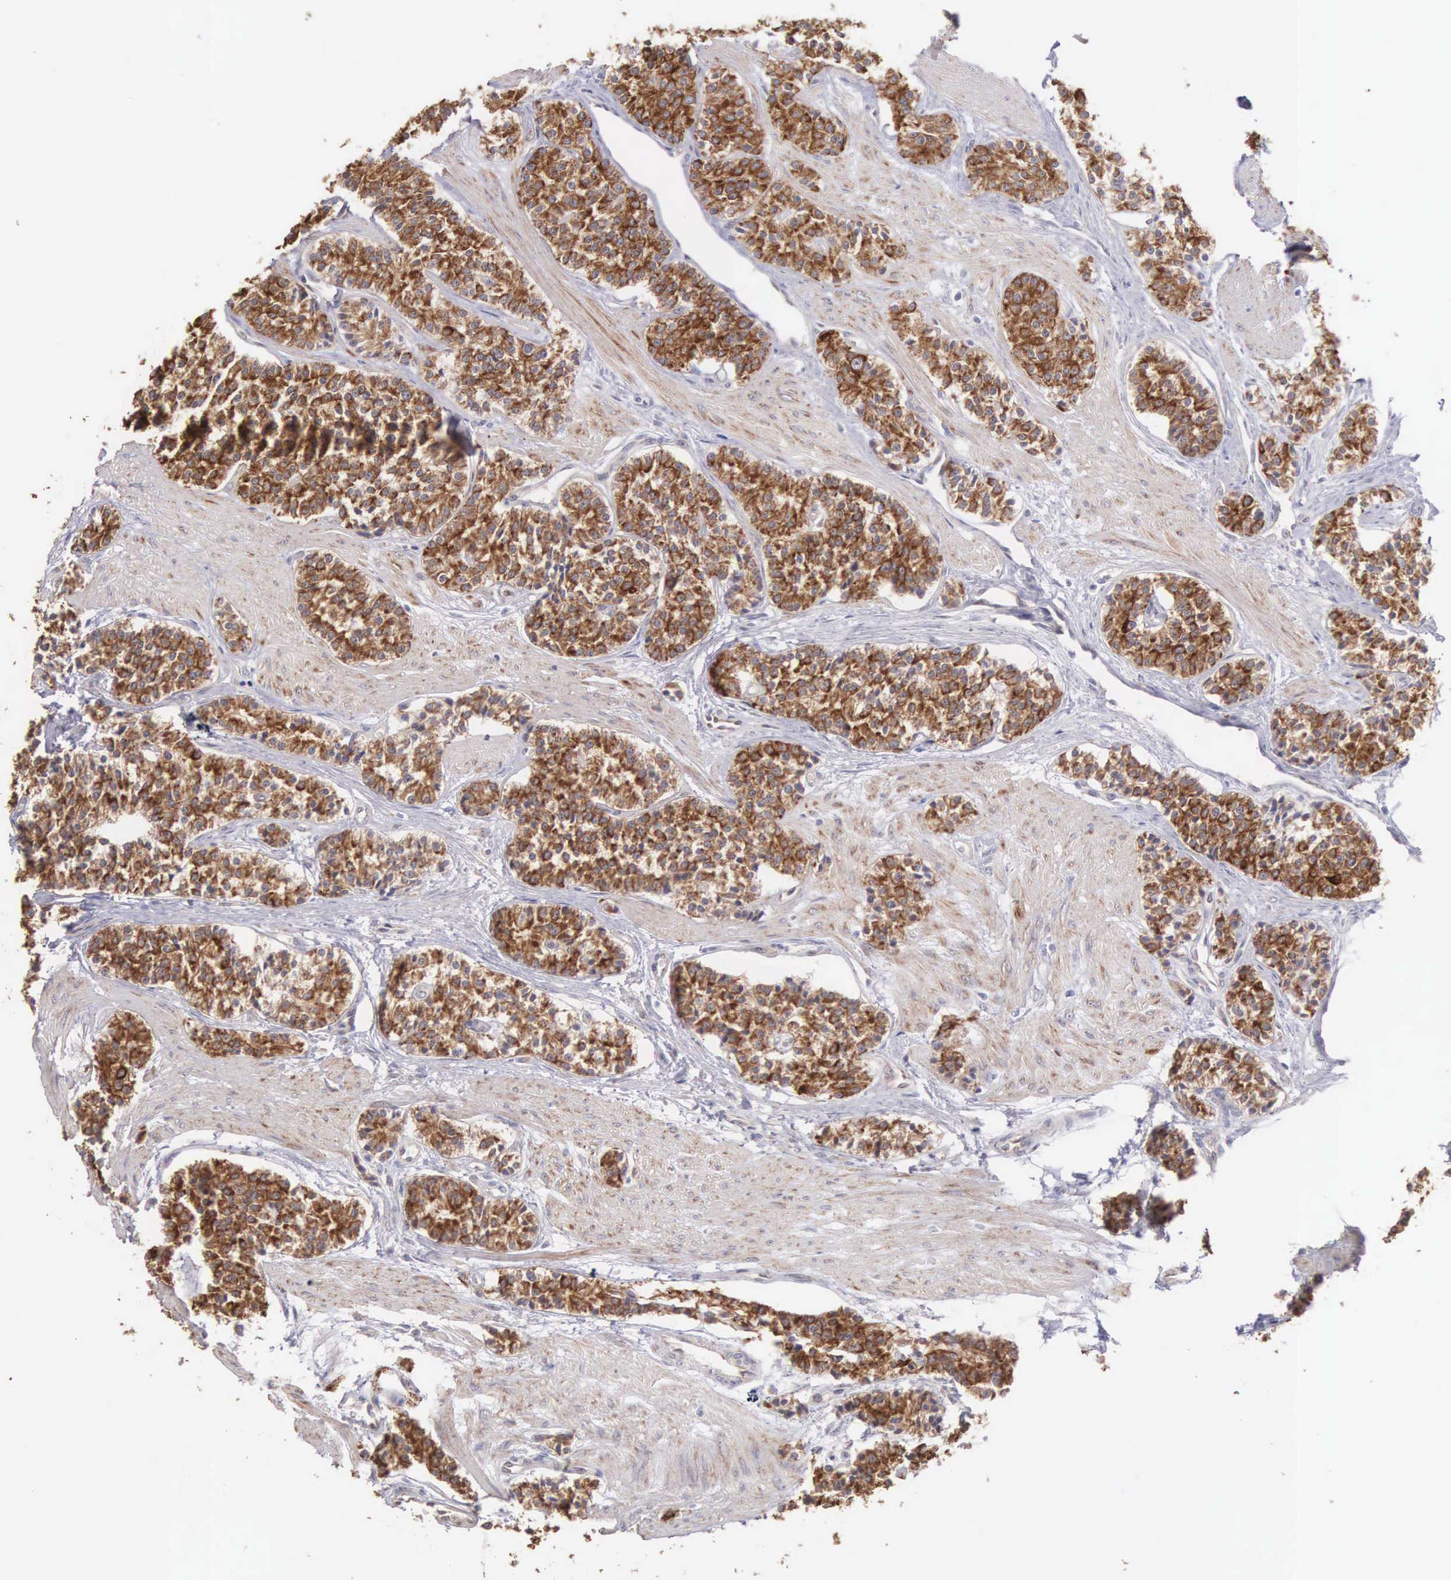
{"staining": {"intensity": "strong", "quantity": ">75%", "location": "cytoplasmic/membranous"}, "tissue": "carcinoid", "cell_type": "Tumor cells", "image_type": "cancer", "snomed": [{"axis": "morphology", "description": "Carcinoid, malignant, NOS"}, {"axis": "topography", "description": "Stomach"}], "caption": "A brown stain highlights strong cytoplasmic/membranous positivity of a protein in human malignant carcinoid tumor cells.", "gene": "PIR", "patient": {"sex": "female", "age": 76}}